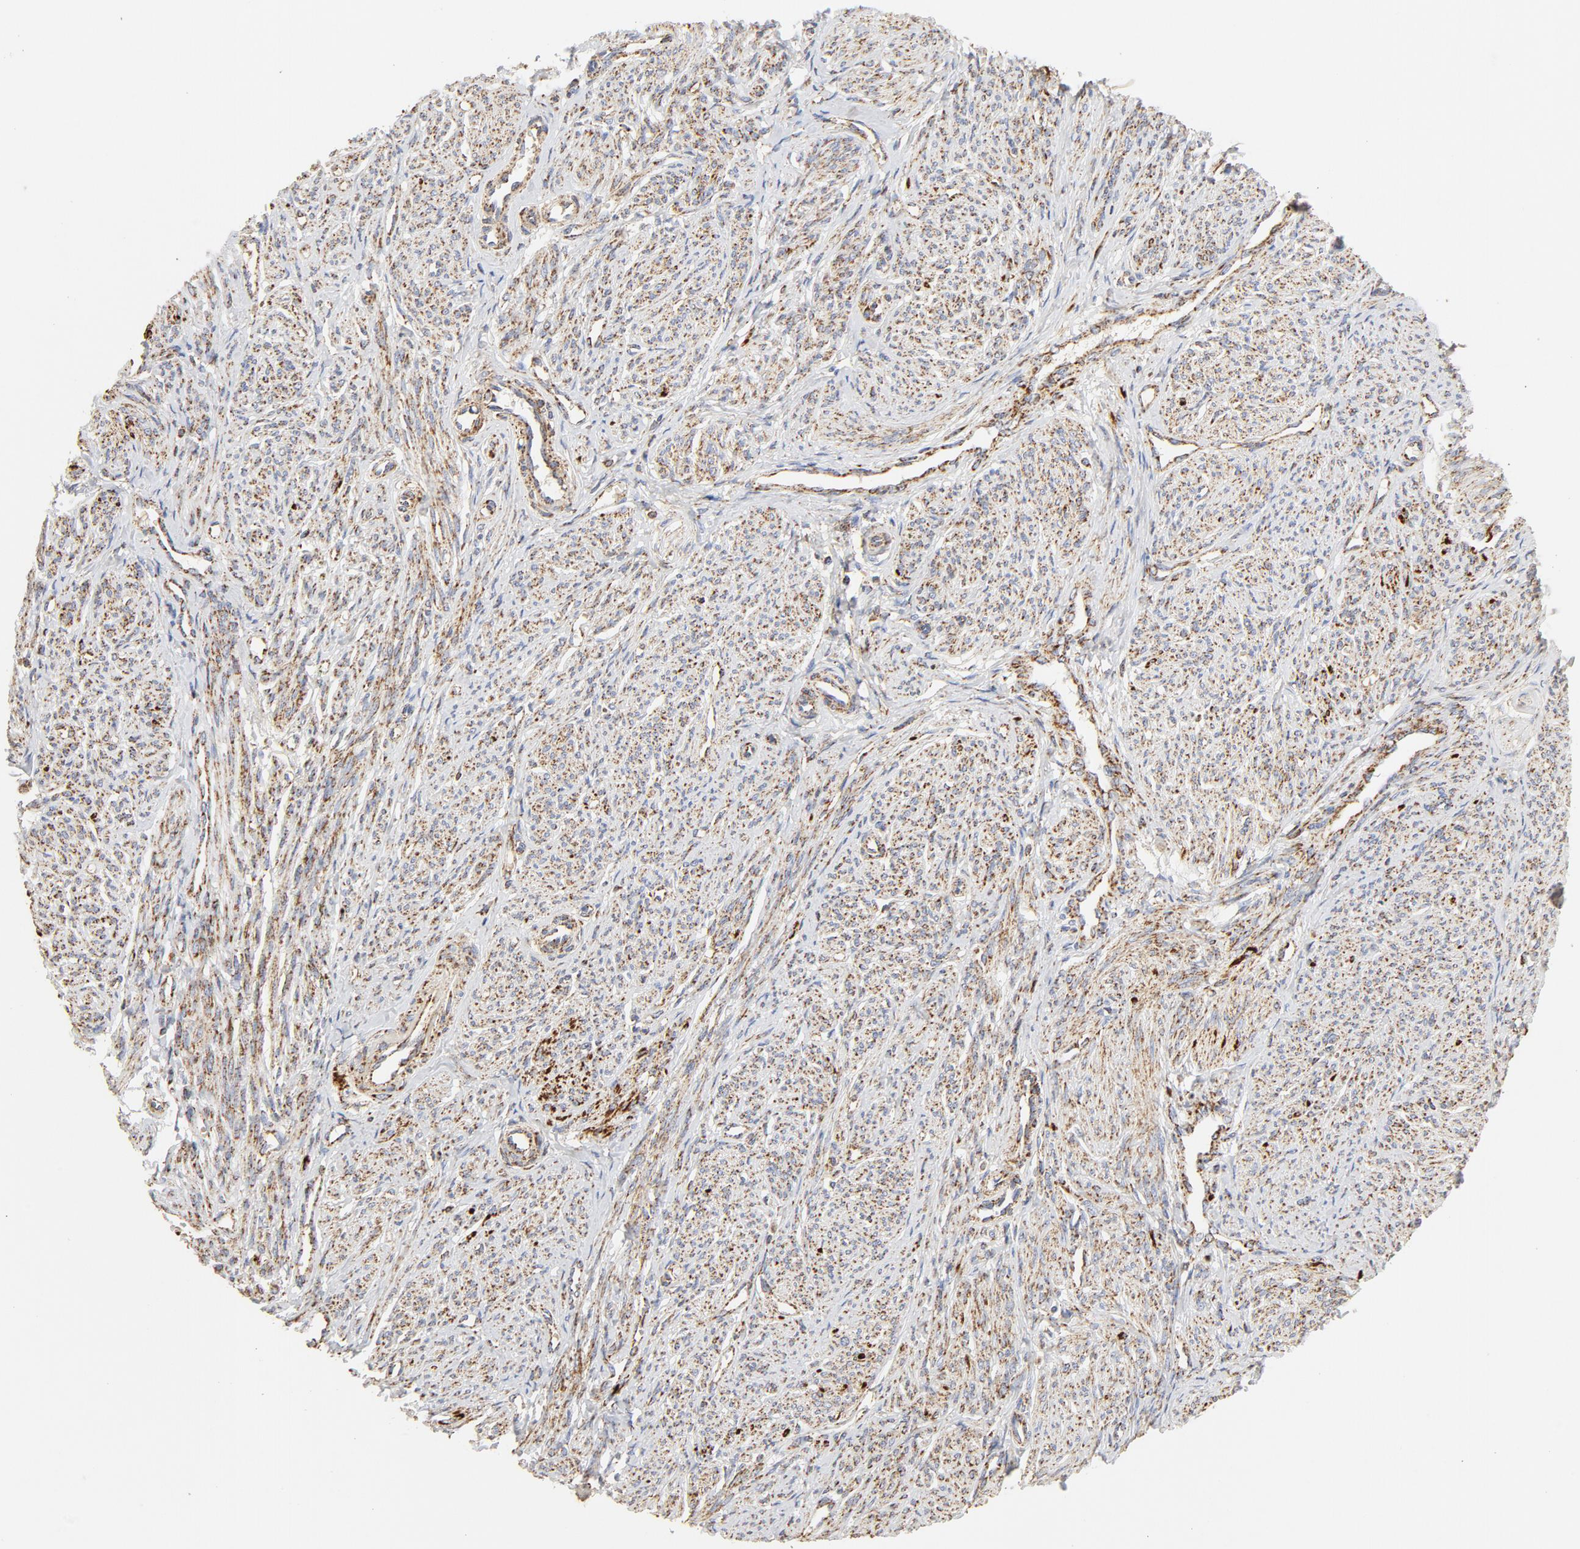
{"staining": {"intensity": "strong", "quantity": ">75%", "location": "cytoplasmic/membranous"}, "tissue": "smooth muscle", "cell_type": "Smooth muscle cells", "image_type": "normal", "snomed": [{"axis": "morphology", "description": "Normal tissue, NOS"}, {"axis": "topography", "description": "Smooth muscle"}], "caption": "Protein staining demonstrates strong cytoplasmic/membranous expression in approximately >75% of smooth muscle cells in unremarkable smooth muscle. Ihc stains the protein in brown and the nuclei are stained blue.", "gene": "PCNX4", "patient": {"sex": "female", "age": 65}}